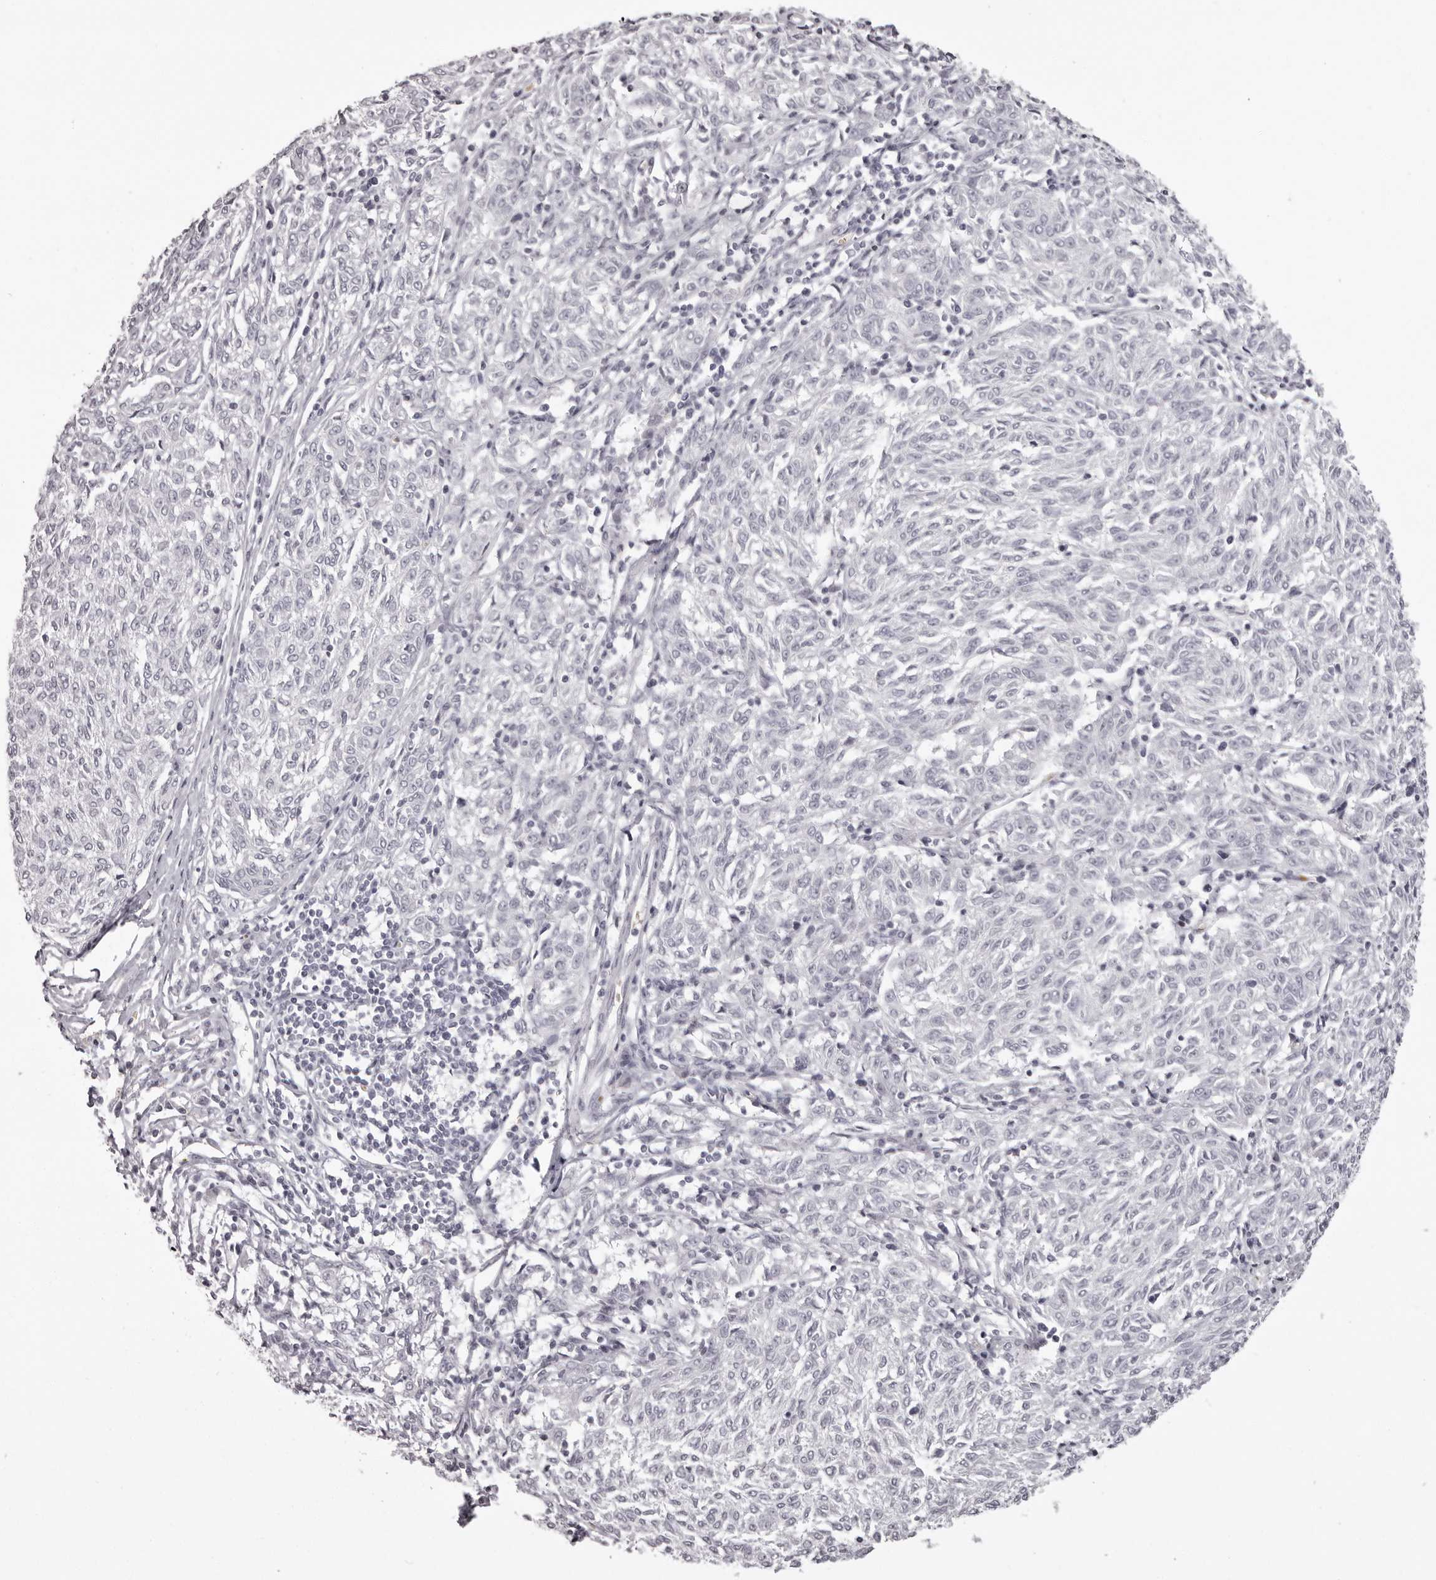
{"staining": {"intensity": "negative", "quantity": "none", "location": "none"}, "tissue": "melanoma", "cell_type": "Tumor cells", "image_type": "cancer", "snomed": [{"axis": "morphology", "description": "Malignant melanoma, NOS"}, {"axis": "topography", "description": "Skin"}], "caption": "The immunohistochemistry image has no significant positivity in tumor cells of malignant melanoma tissue. (Brightfield microscopy of DAB IHC at high magnification).", "gene": "C8orf74", "patient": {"sex": "female", "age": 72}}